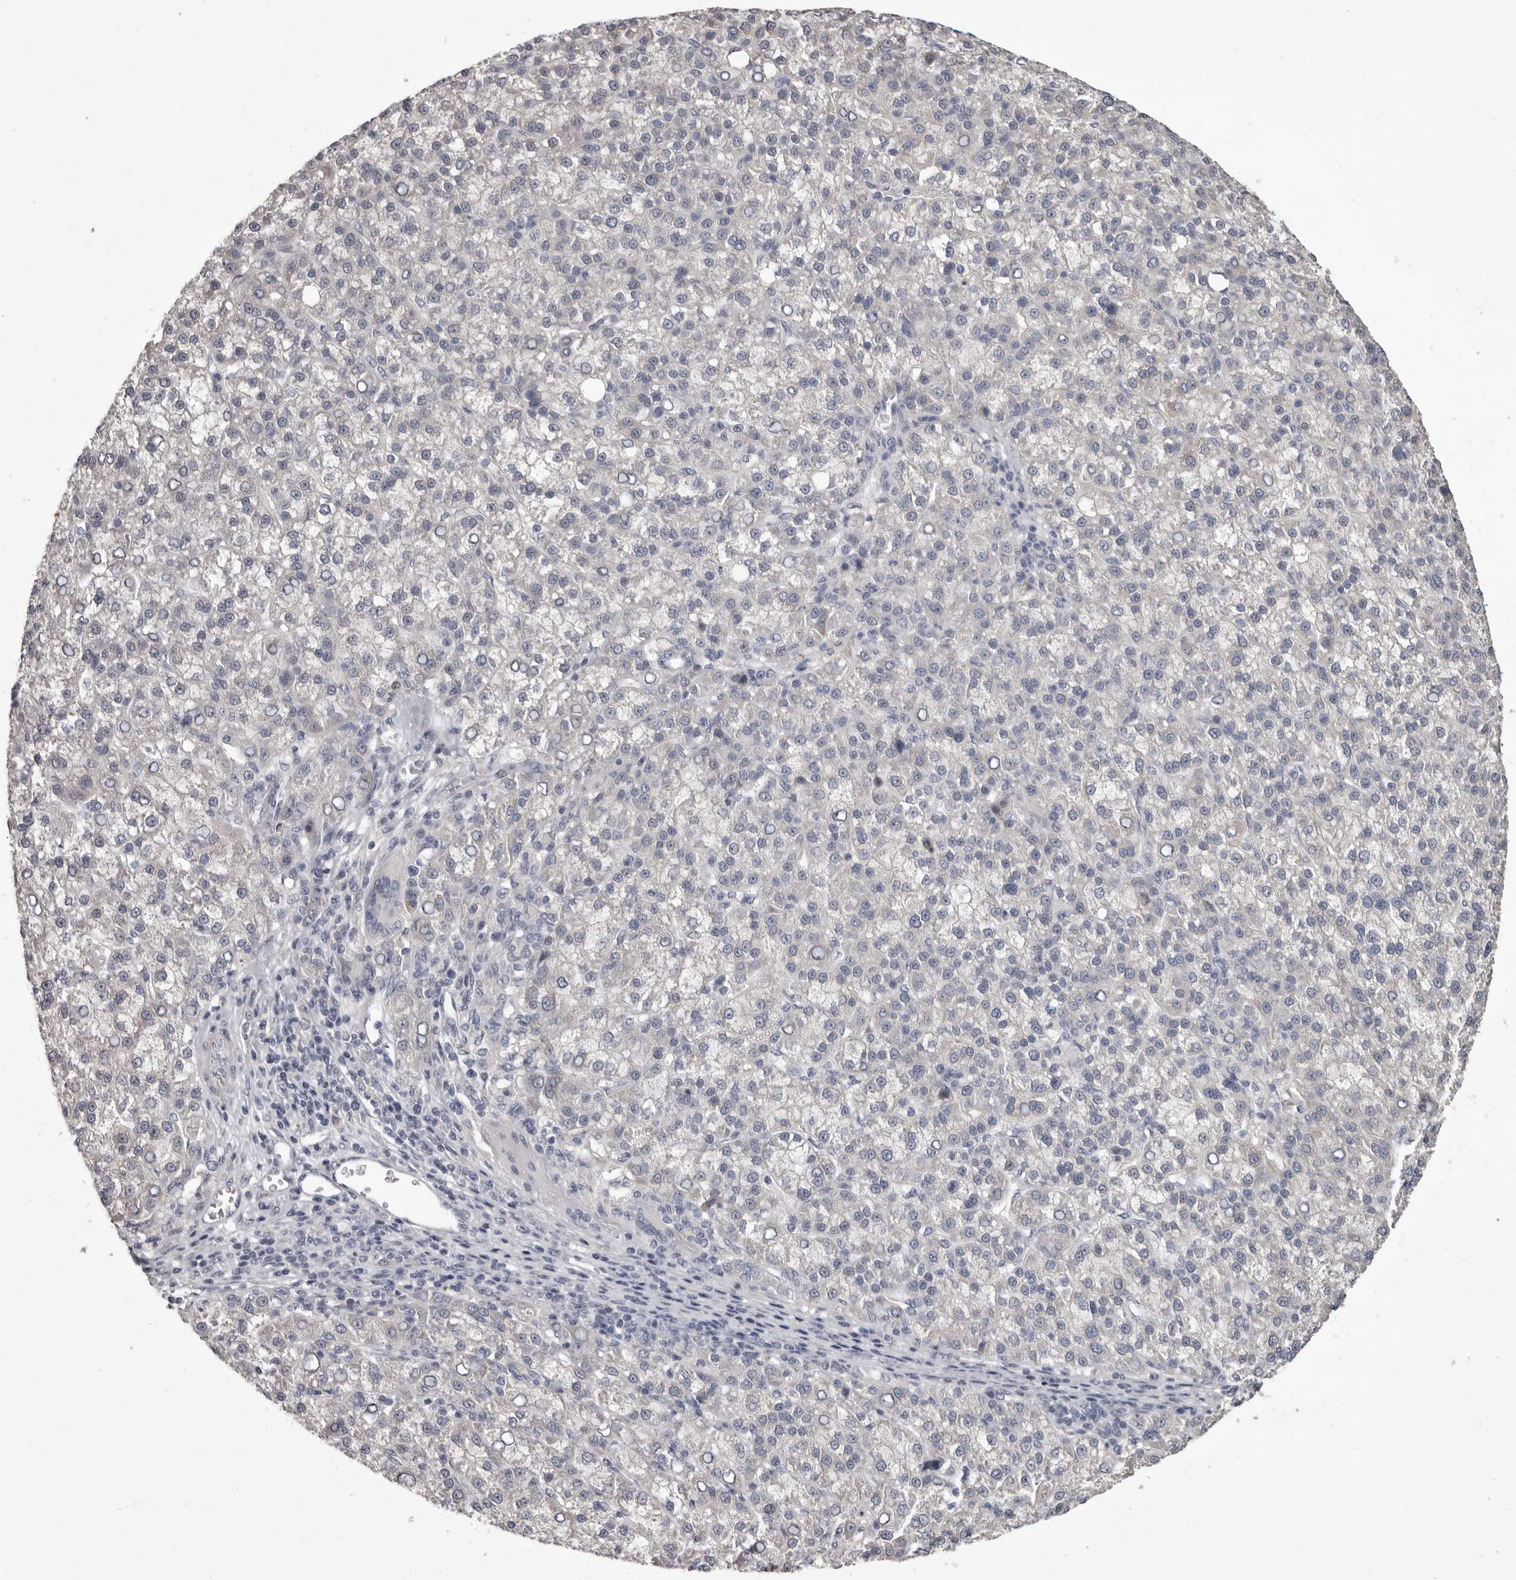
{"staining": {"intensity": "negative", "quantity": "none", "location": "none"}, "tissue": "liver cancer", "cell_type": "Tumor cells", "image_type": "cancer", "snomed": [{"axis": "morphology", "description": "Carcinoma, Hepatocellular, NOS"}, {"axis": "topography", "description": "Liver"}], "caption": "High magnification brightfield microscopy of liver cancer stained with DAB (brown) and counterstained with hematoxylin (blue): tumor cells show no significant staining.", "gene": "LPAR6", "patient": {"sex": "female", "age": 58}}